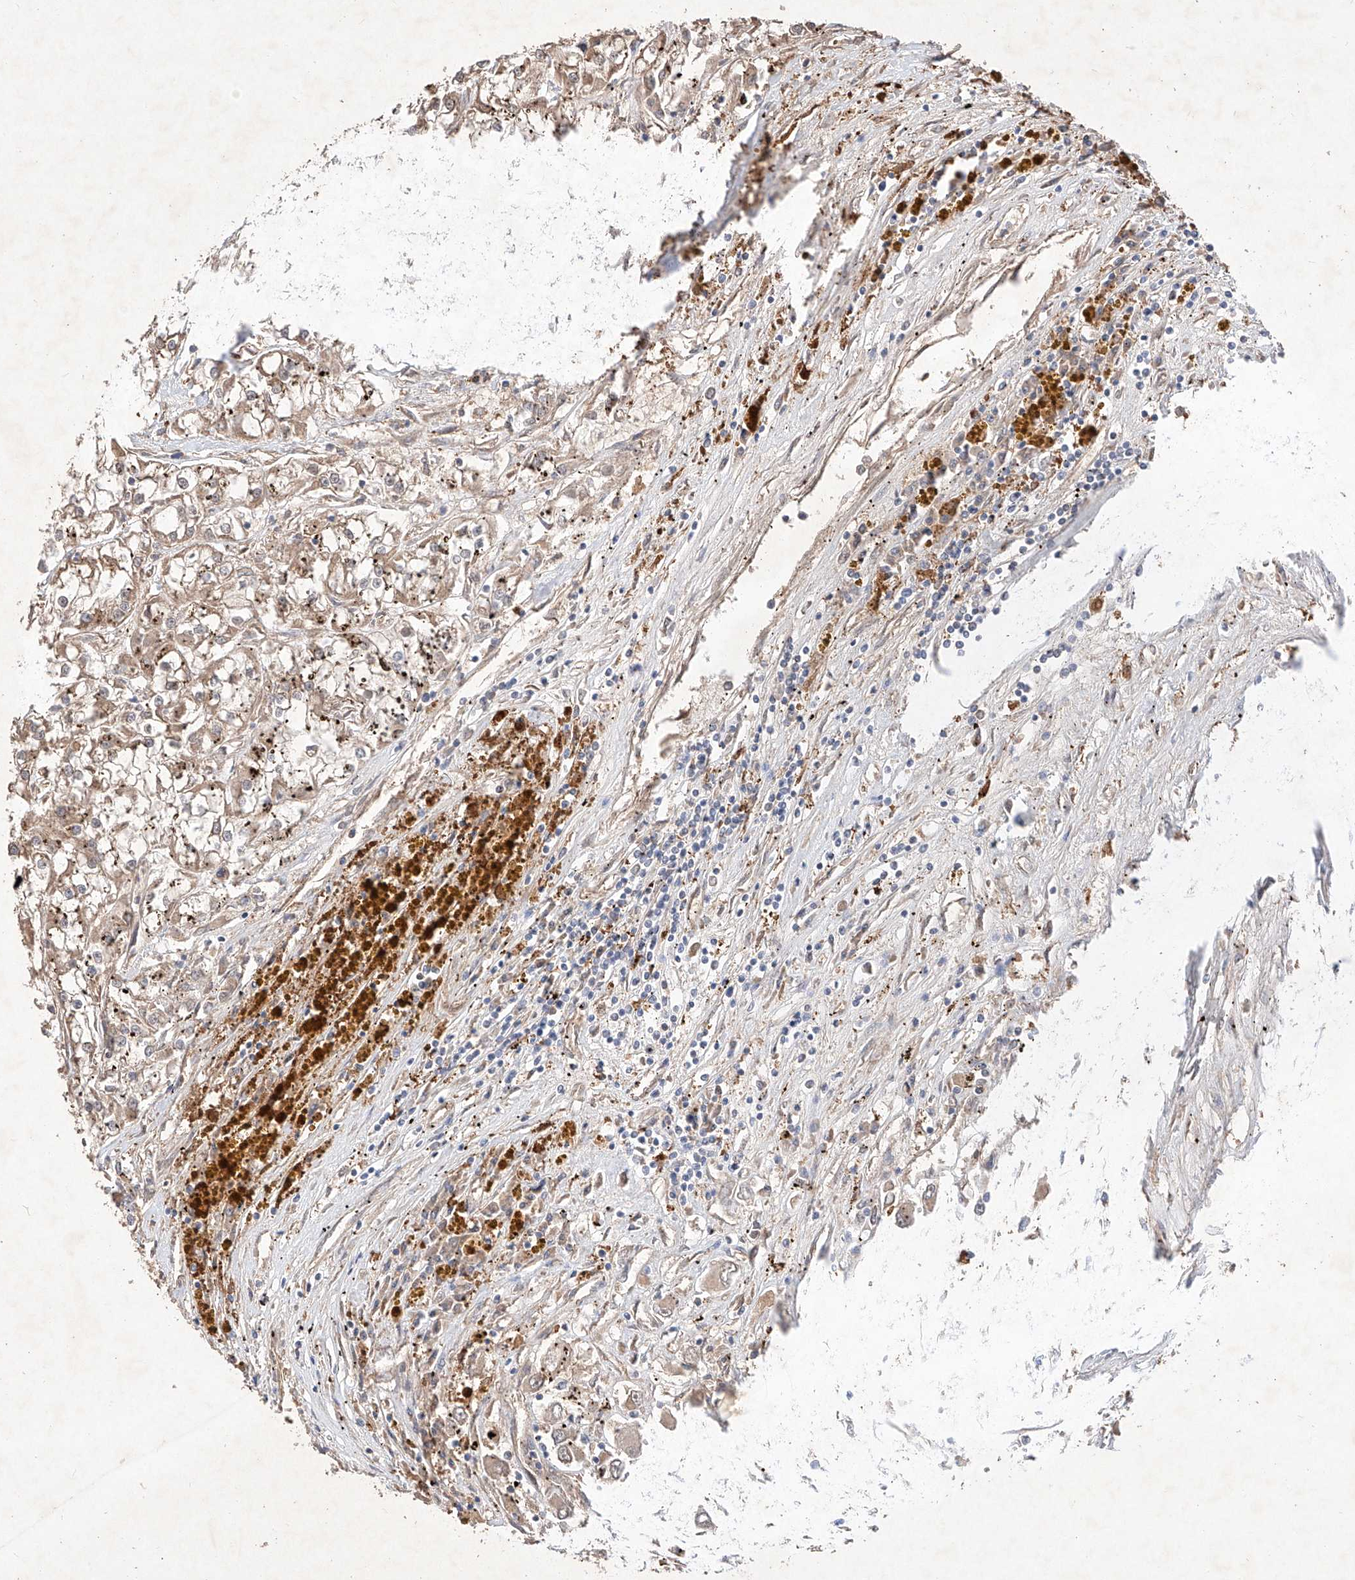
{"staining": {"intensity": "weak", "quantity": ">75%", "location": "cytoplasmic/membranous"}, "tissue": "renal cancer", "cell_type": "Tumor cells", "image_type": "cancer", "snomed": [{"axis": "morphology", "description": "Adenocarcinoma, NOS"}, {"axis": "topography", "description": "Kidney"}], "caption": "Protein staining of renal cancer (adenocarcinoma) tissue shows weak cytoplasmic/membranous expression in about >75% of tumor cells. Using DAB (brown) and hematoxylin (blue) stains, captured at high magnification using brightfield microscopy.", "gene": "C6orf62", "patient": {"sex": "female", "age": 52}}